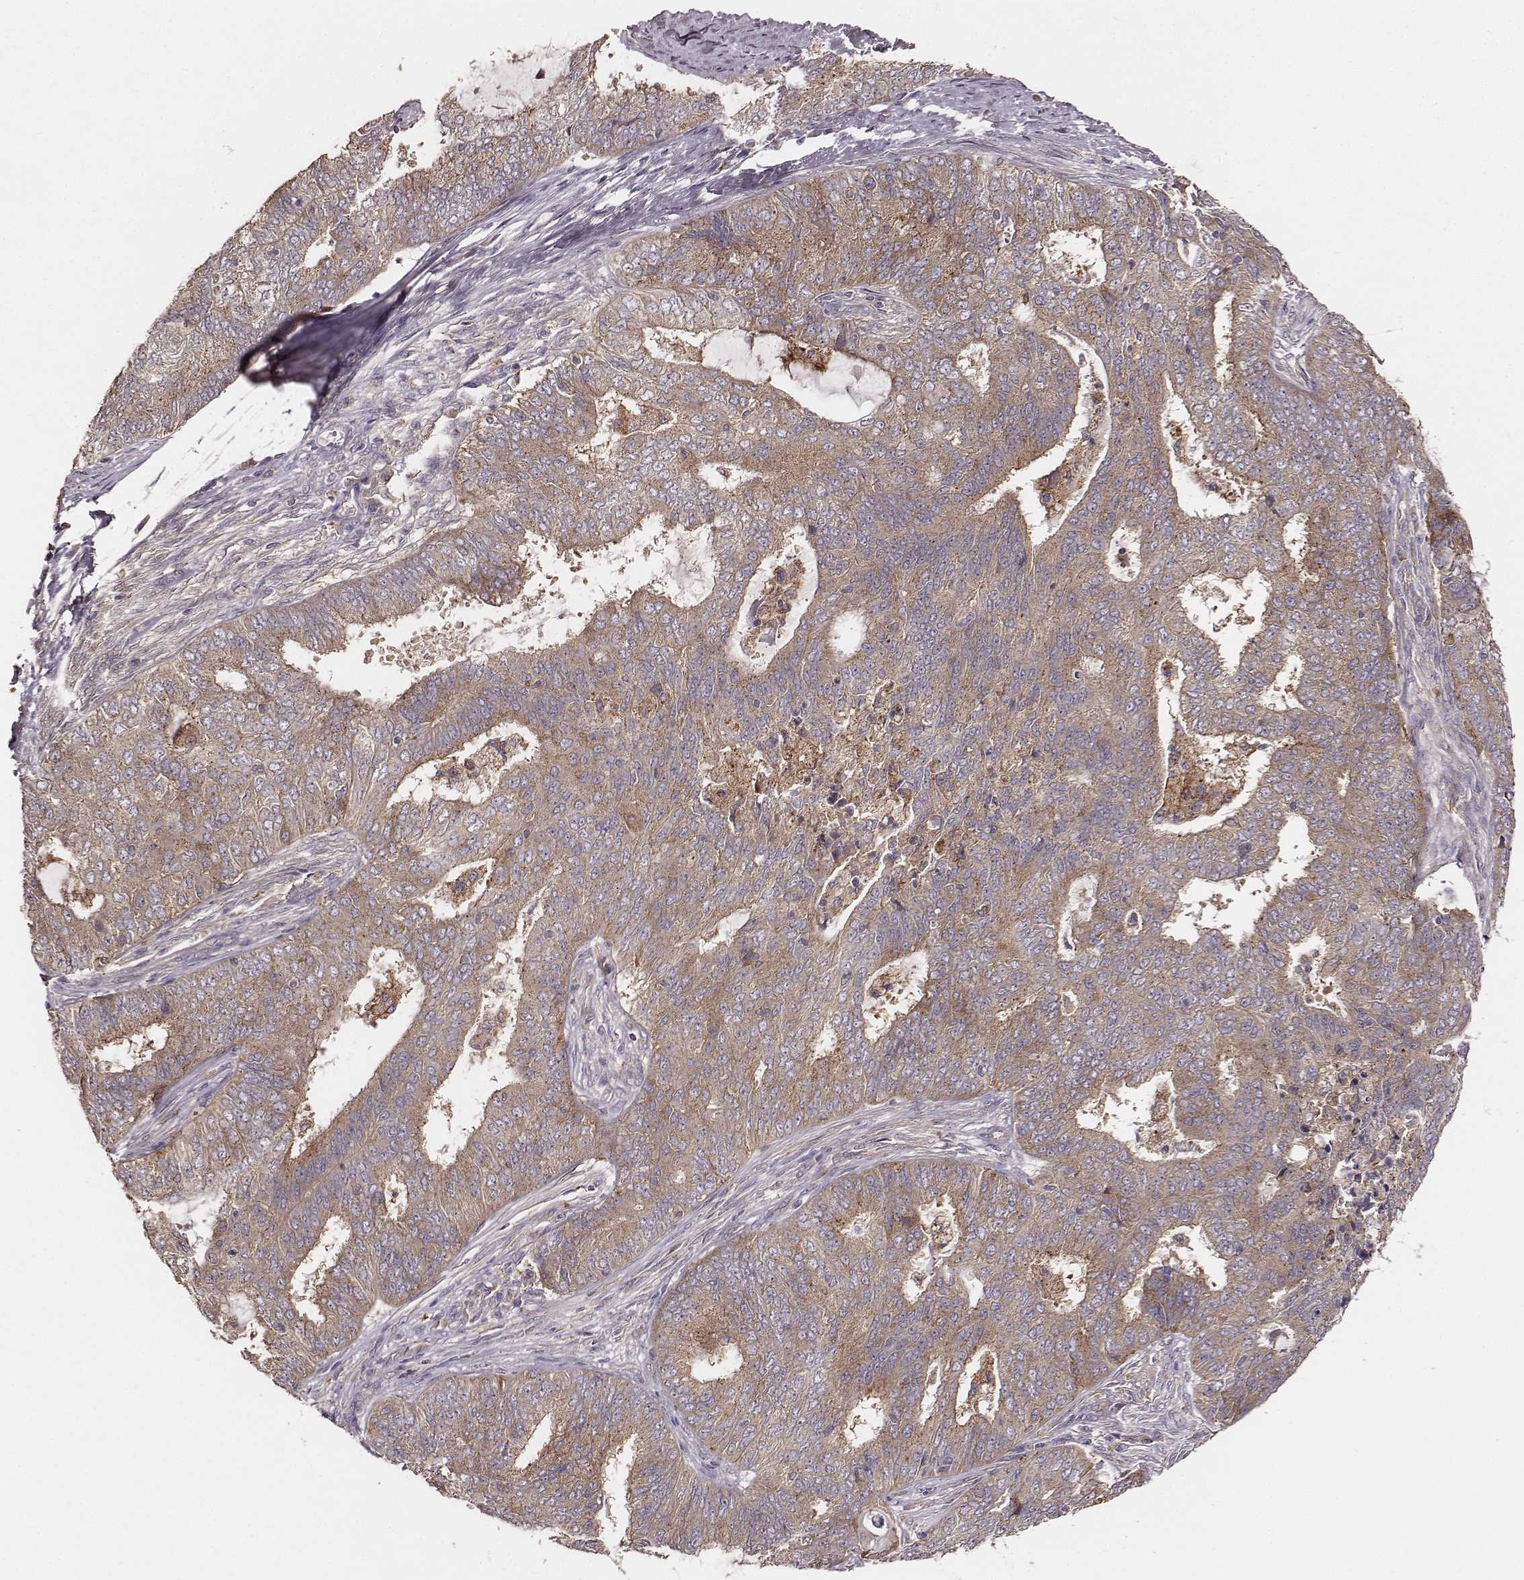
{"staining": {"intensity": "weak", "quantity": ">75%", "location": "cytoplasmic/membranous"}, "tissue": "endometrial cancer", "cell_type": "Tumor cells", "image_type": "cancer", "snomed": [{"axis": "morphology", "description": "Adenocarcinoma, NOS"}, {"axis": "topography", "description": "Endometrium"}], "caption": "Immunohistochemistry micrograph of human adenocarcinoma (endometrial) stained for a protein (brown), which displays low levels of weak cytoplasmic/membranous expression in approximately >75% of tumor cells.", "gene": "VPS26A", "patient": {"sex": "female", "age": 62}}